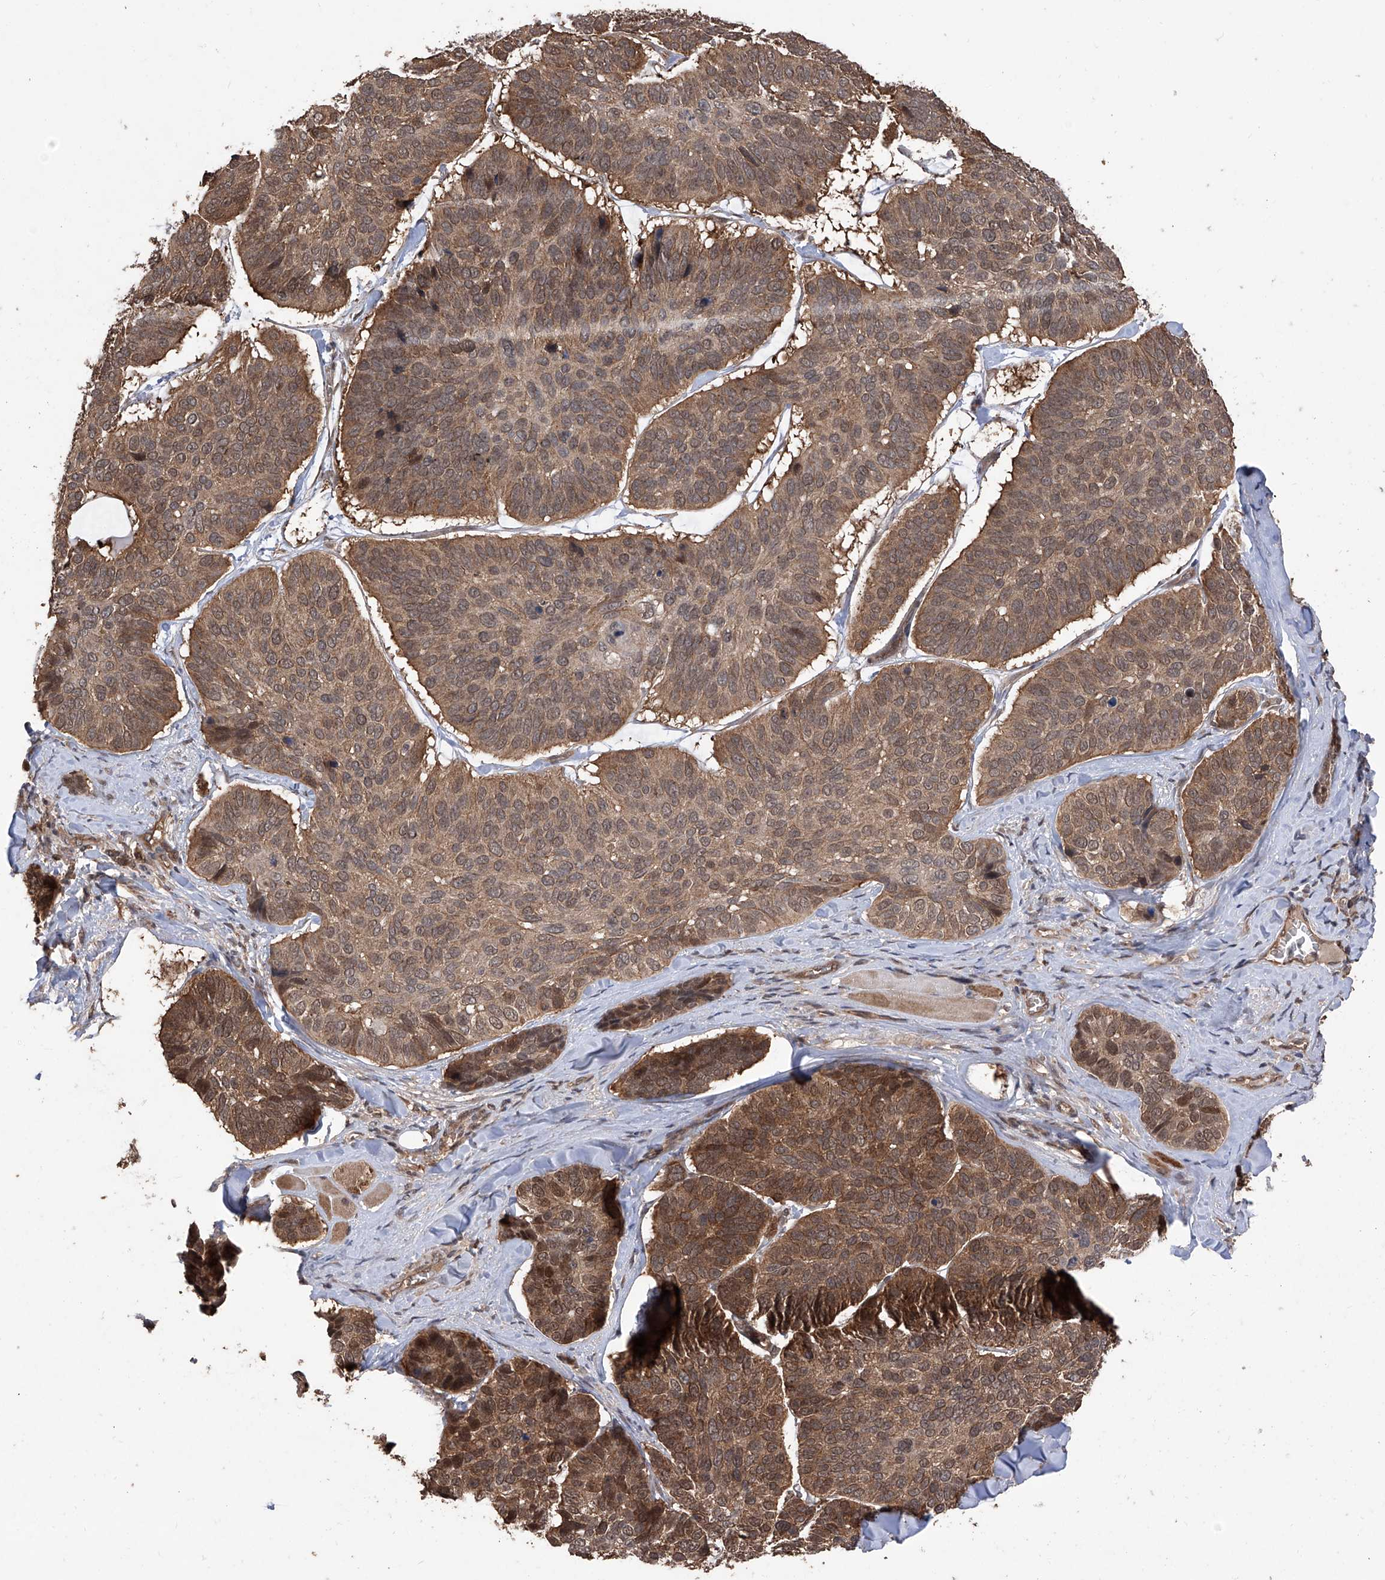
{"staining": {"intensity": "moderate", "quantity": ">75%", "location": "cytoplasmic/membranous"}, "tissue": "skin cancer", "cell_type": "Tumor cells", "image_type": "cancer", "snomed": [{"axis": "morphology", "description": "Basal cell carcinoma"}, {"axis": "topography", "description": "Skin"}], "caption": "IHC (DAB) staining of human skin basal cell carcinoma exhibits moderate cytoplasmic/membranous protein positivity in about >75% of tumor cells. Nuclei are stained in blue.", "gene": "LYSMD4", "patient": {"sex": "male", "age": 62}}